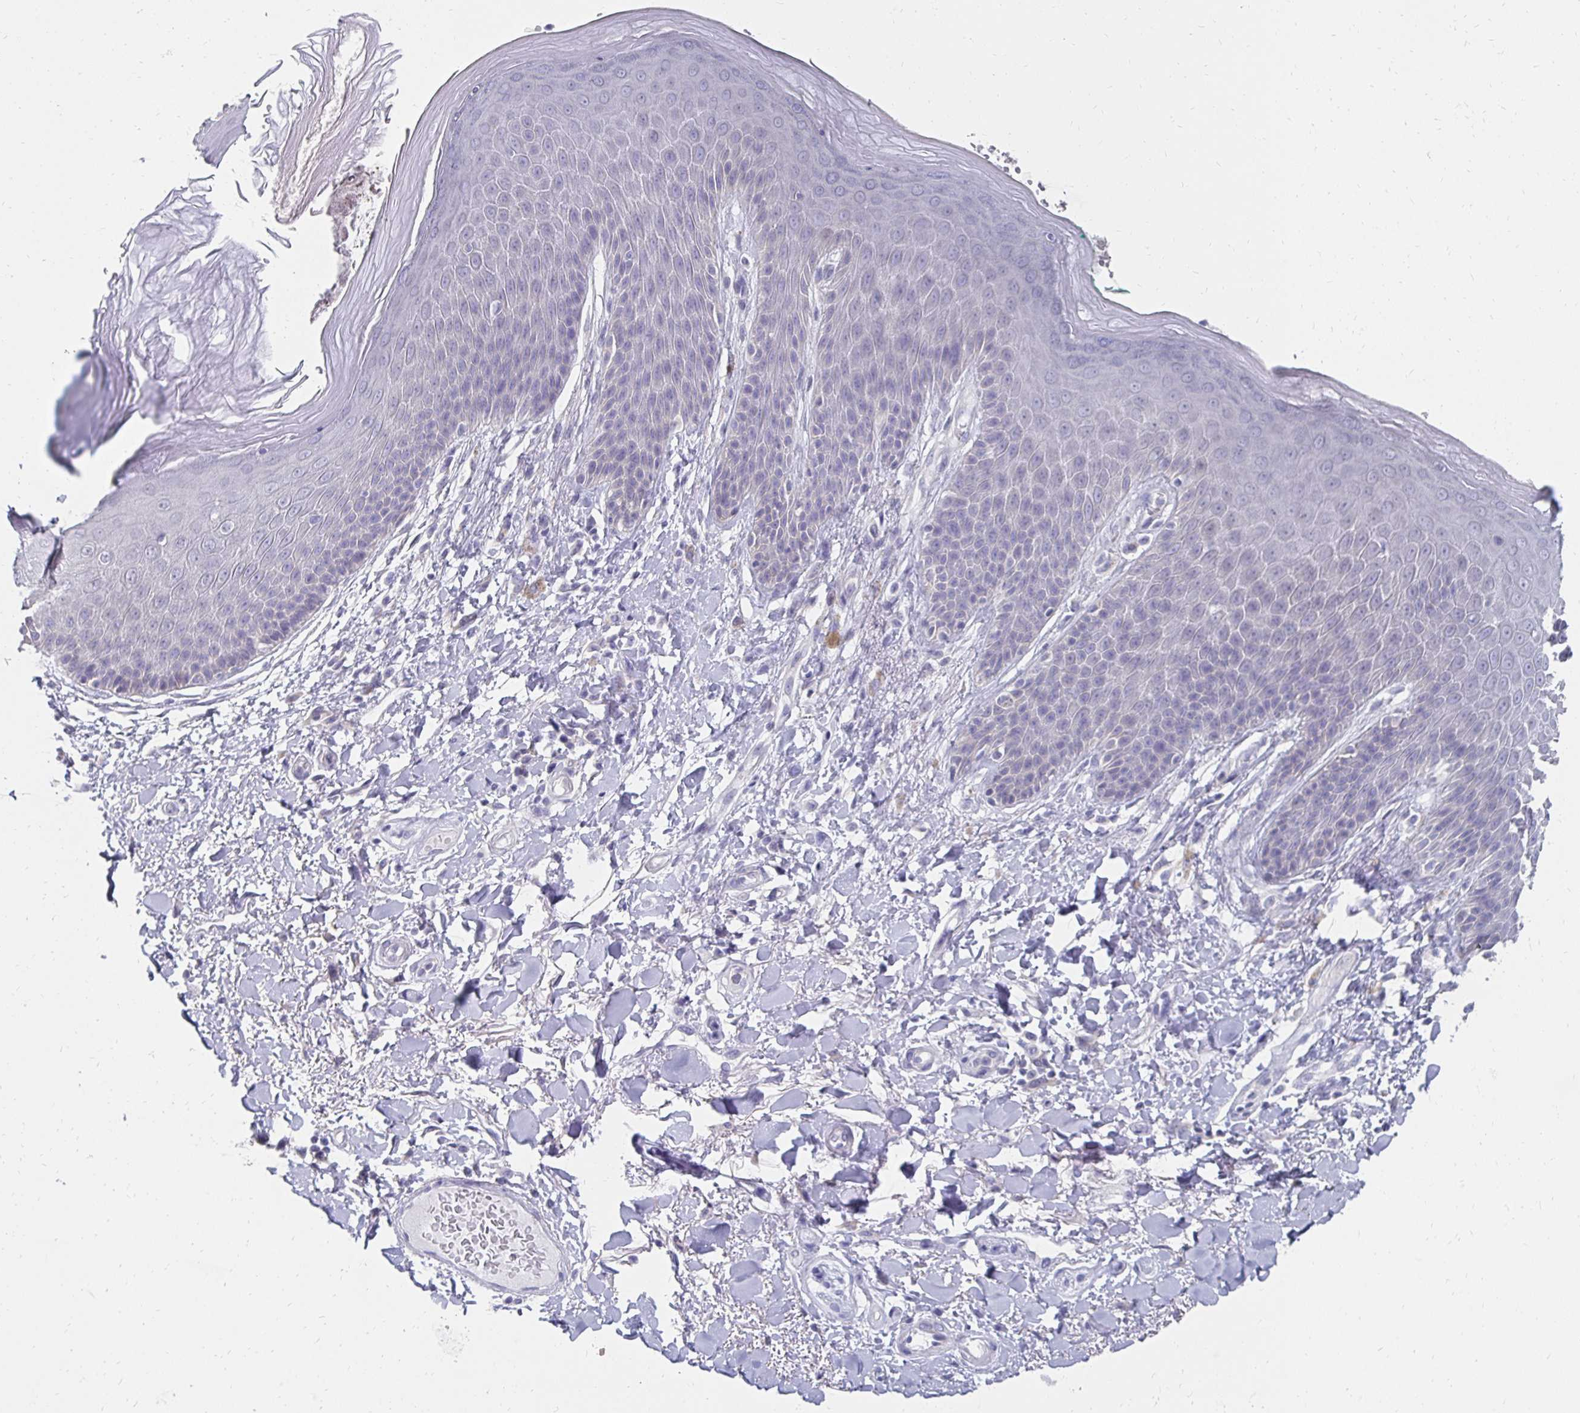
{"staining": {"intensity": "weak", "quantity": "<25%", "location": "cytoplasmic/membranous"}, "tissue": "skin", "cell_type": "Epidermal cells", "image_type": "normal", "snomed": [{"axis": "morphology", "description": "Normal tissue, NOS"}, {"axis": "topography", "description": "Anal"}, {"axis": "topography", "description": "Peripheral nerve tissue"}], "caption": "Benign skin was stained to show a protein in brown. There is no significant expression in epidermal cells.", "gene": "SYCP3", "patient": {"sex": "male", "age": 51}}